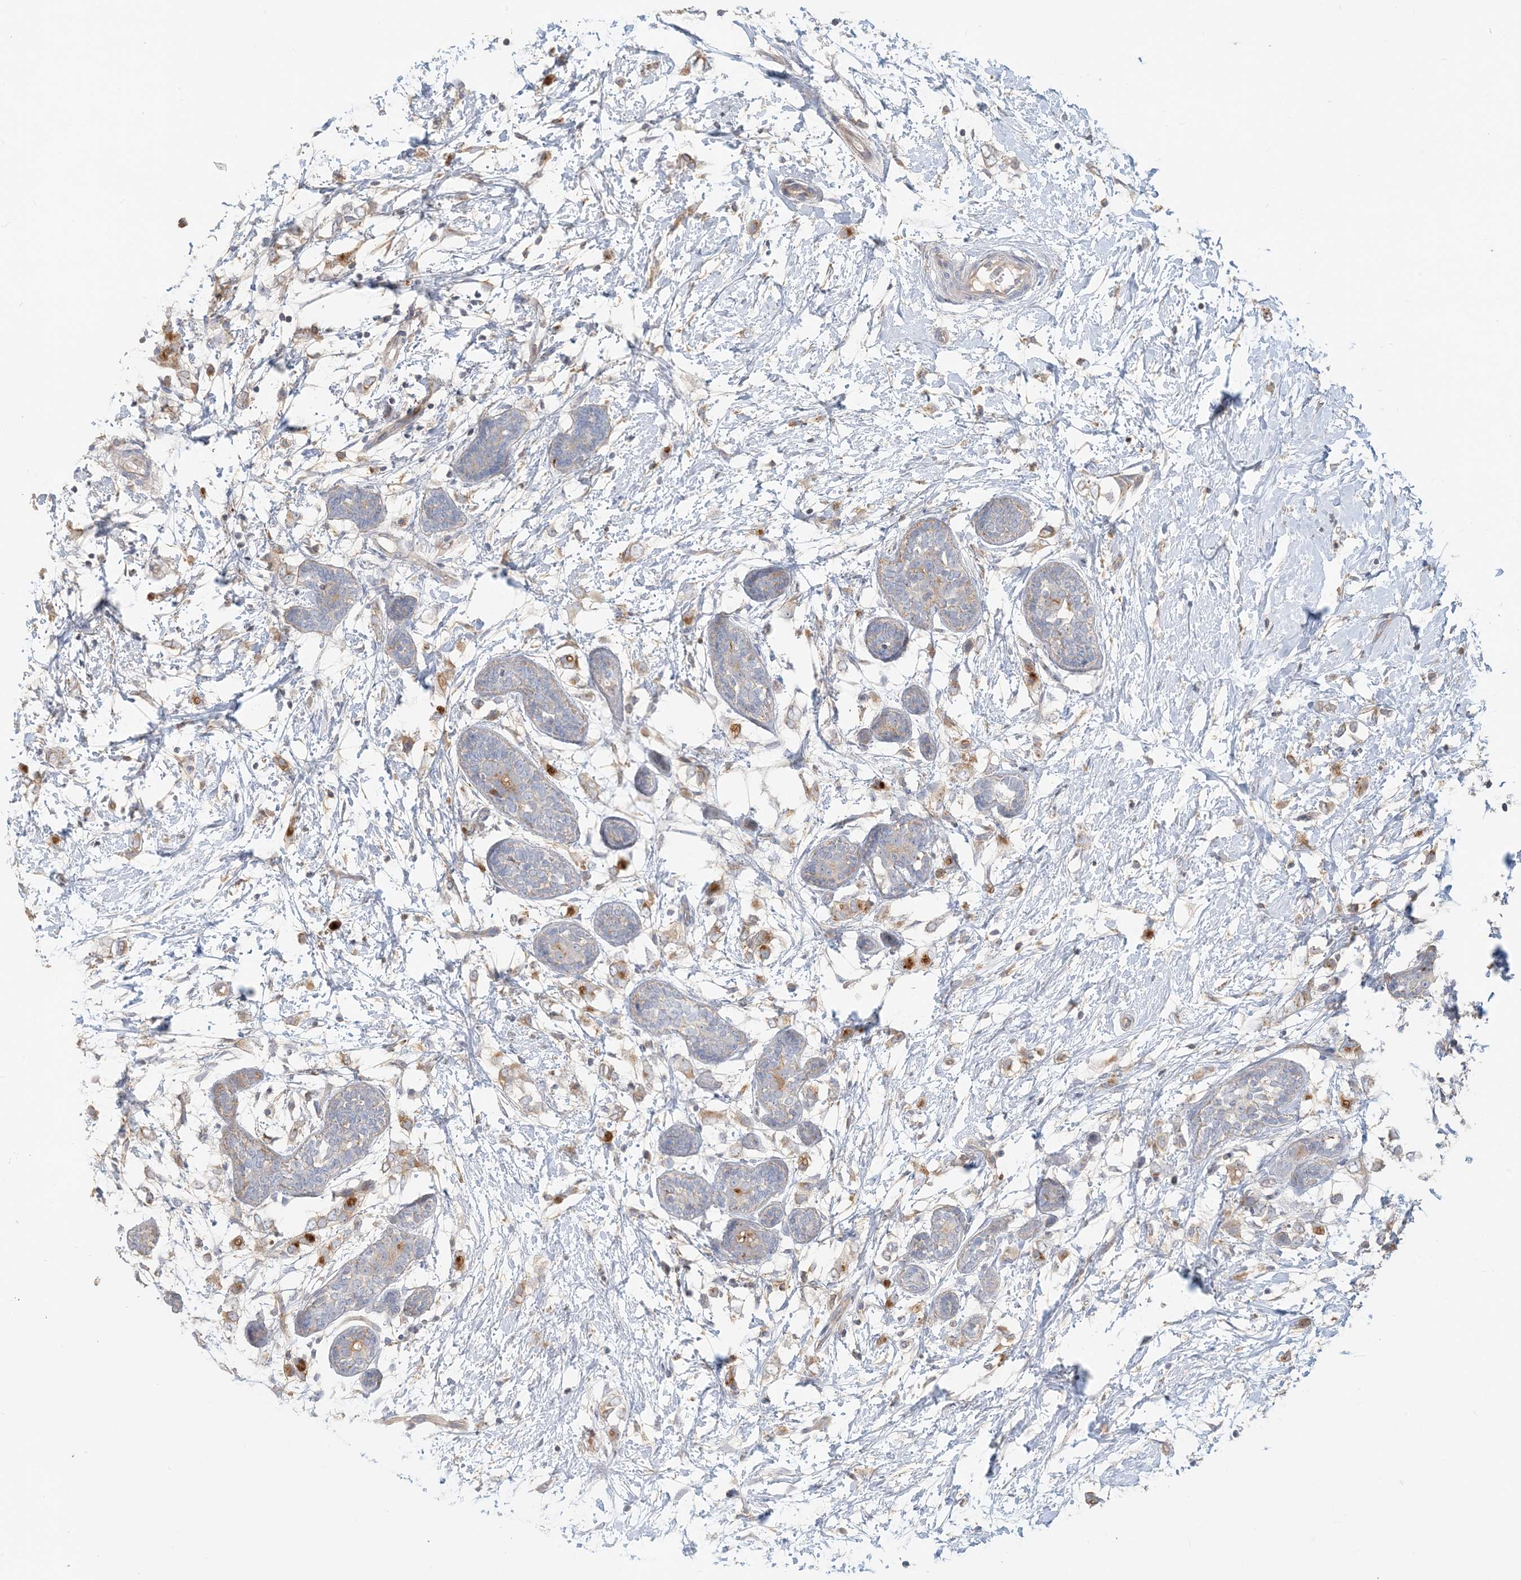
{"staining": {"intensity": "moderate", "quantity": "<25%", "location": "cytoplasmic/membranous"}, "tissue": "breast cancer", "cell_type": "Tumor cells", "image_type": "cancer", "snomed": [{"axis": "morphology", "description": "Normal tissue, NOS"}, {"axis": "morphology", "description": "Lobular carcinoma"}, {"axis": "topography", "description": "Breast"}], "caption": "Protein expression by IHC shows moderate cytoplasmic/membranous expression in about <25% of tumor cells in breast lobular carcinoma. The protein is stained brown, and the nuclei are stained in blue (DAB IHC with brightfield microscopy, high magnification).", "gene": "SPPL2A", "patient": {"sex": "female", "age": 47}}